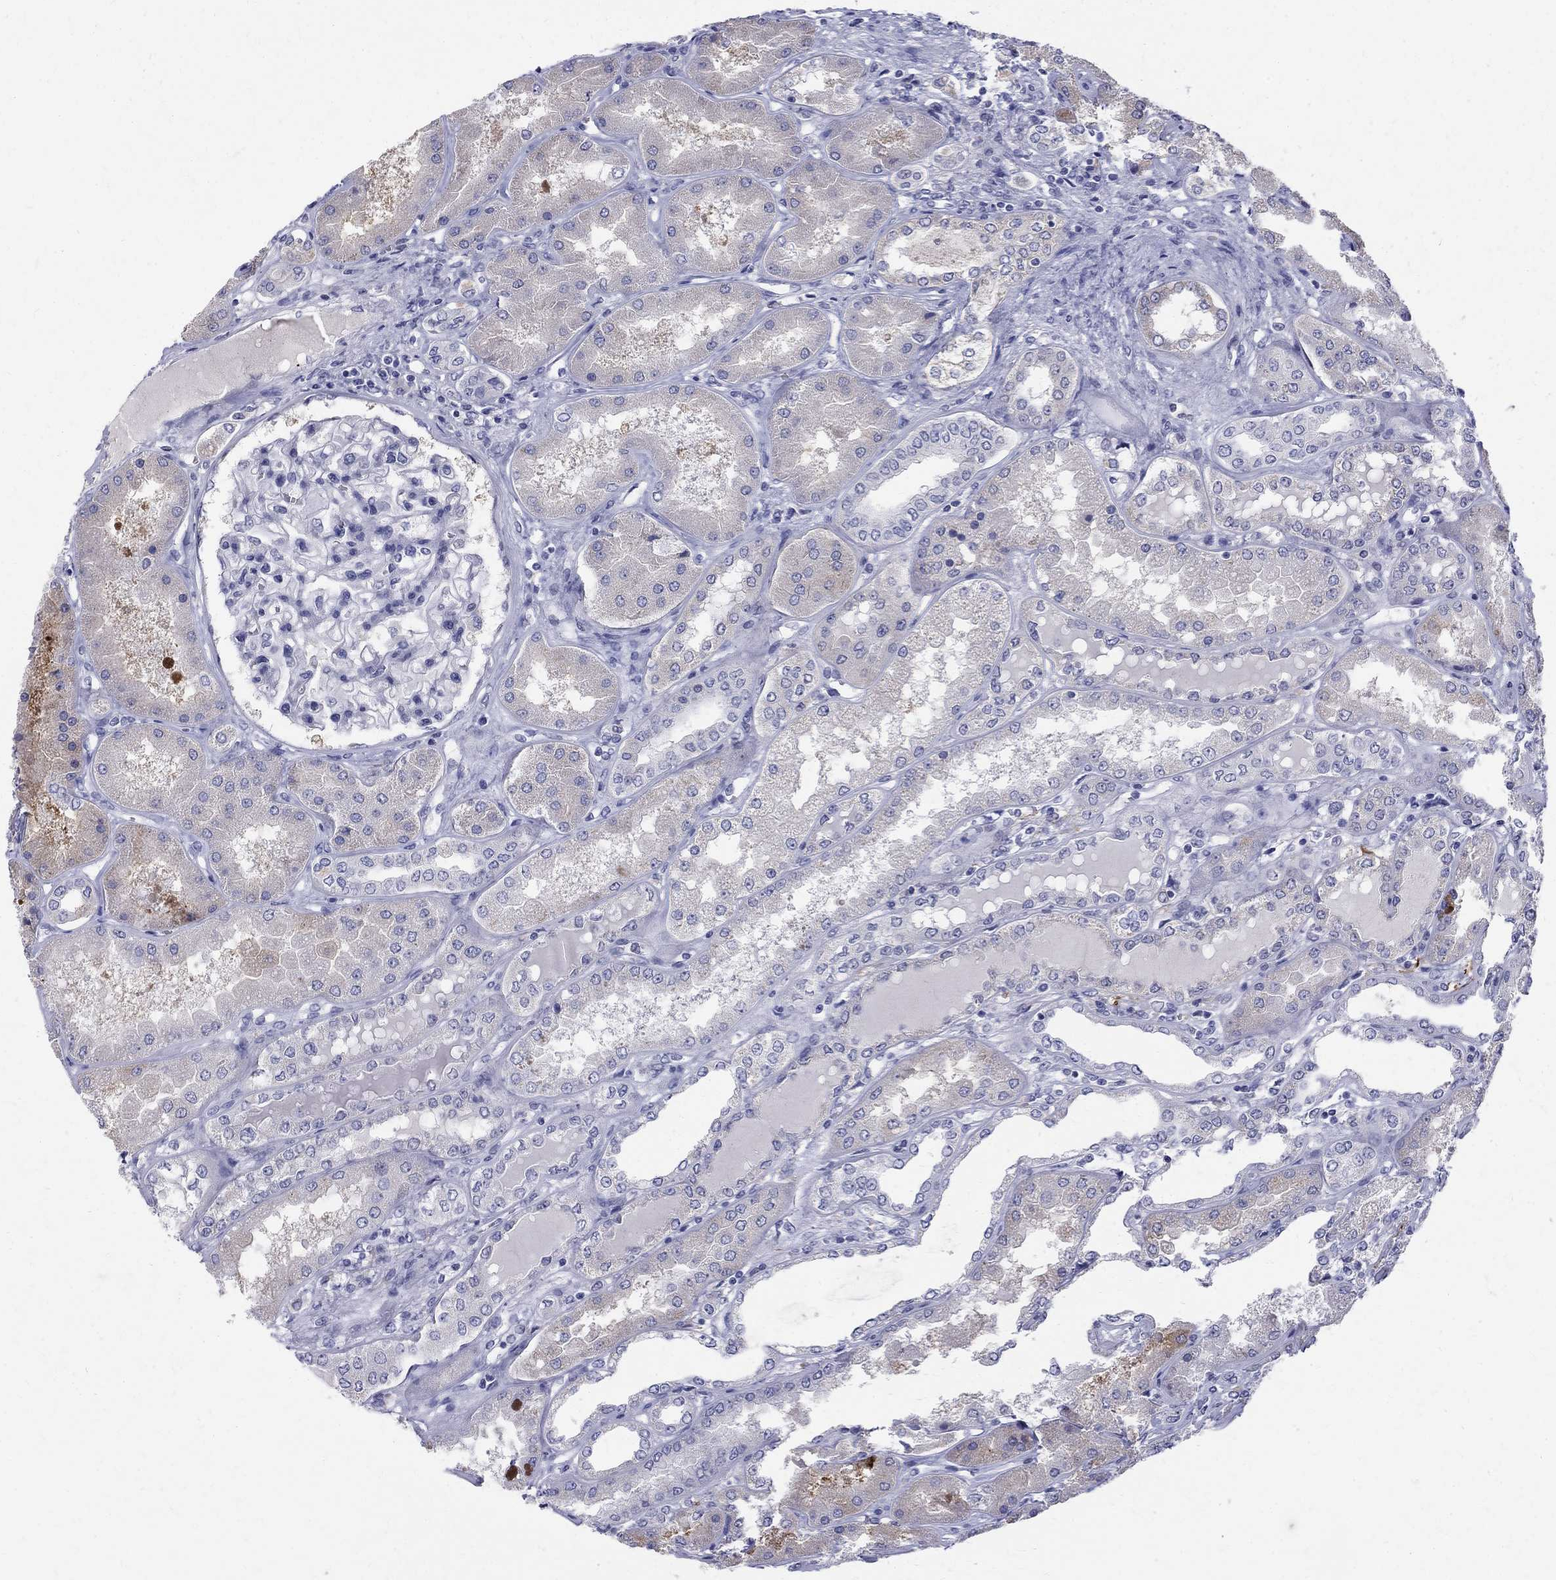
{"staining": {"intensity": "negative", "quantity": "none", "location": "none"}, "tissue": "kidney", "cell_type": "Cells in glomeruli", "image_type": "normal", "snomed": [{"axis": "morphology", "description": "Normal tissue, NOS"}, {"axis": "topography", "description": "Kidney"}], "caption": "Immunohistochemistry (IHC) of normal kidney reveals no positivity in cells in glomeruli.", "gene": "AGER", "patient": {"sex": "female", "age": 56}}